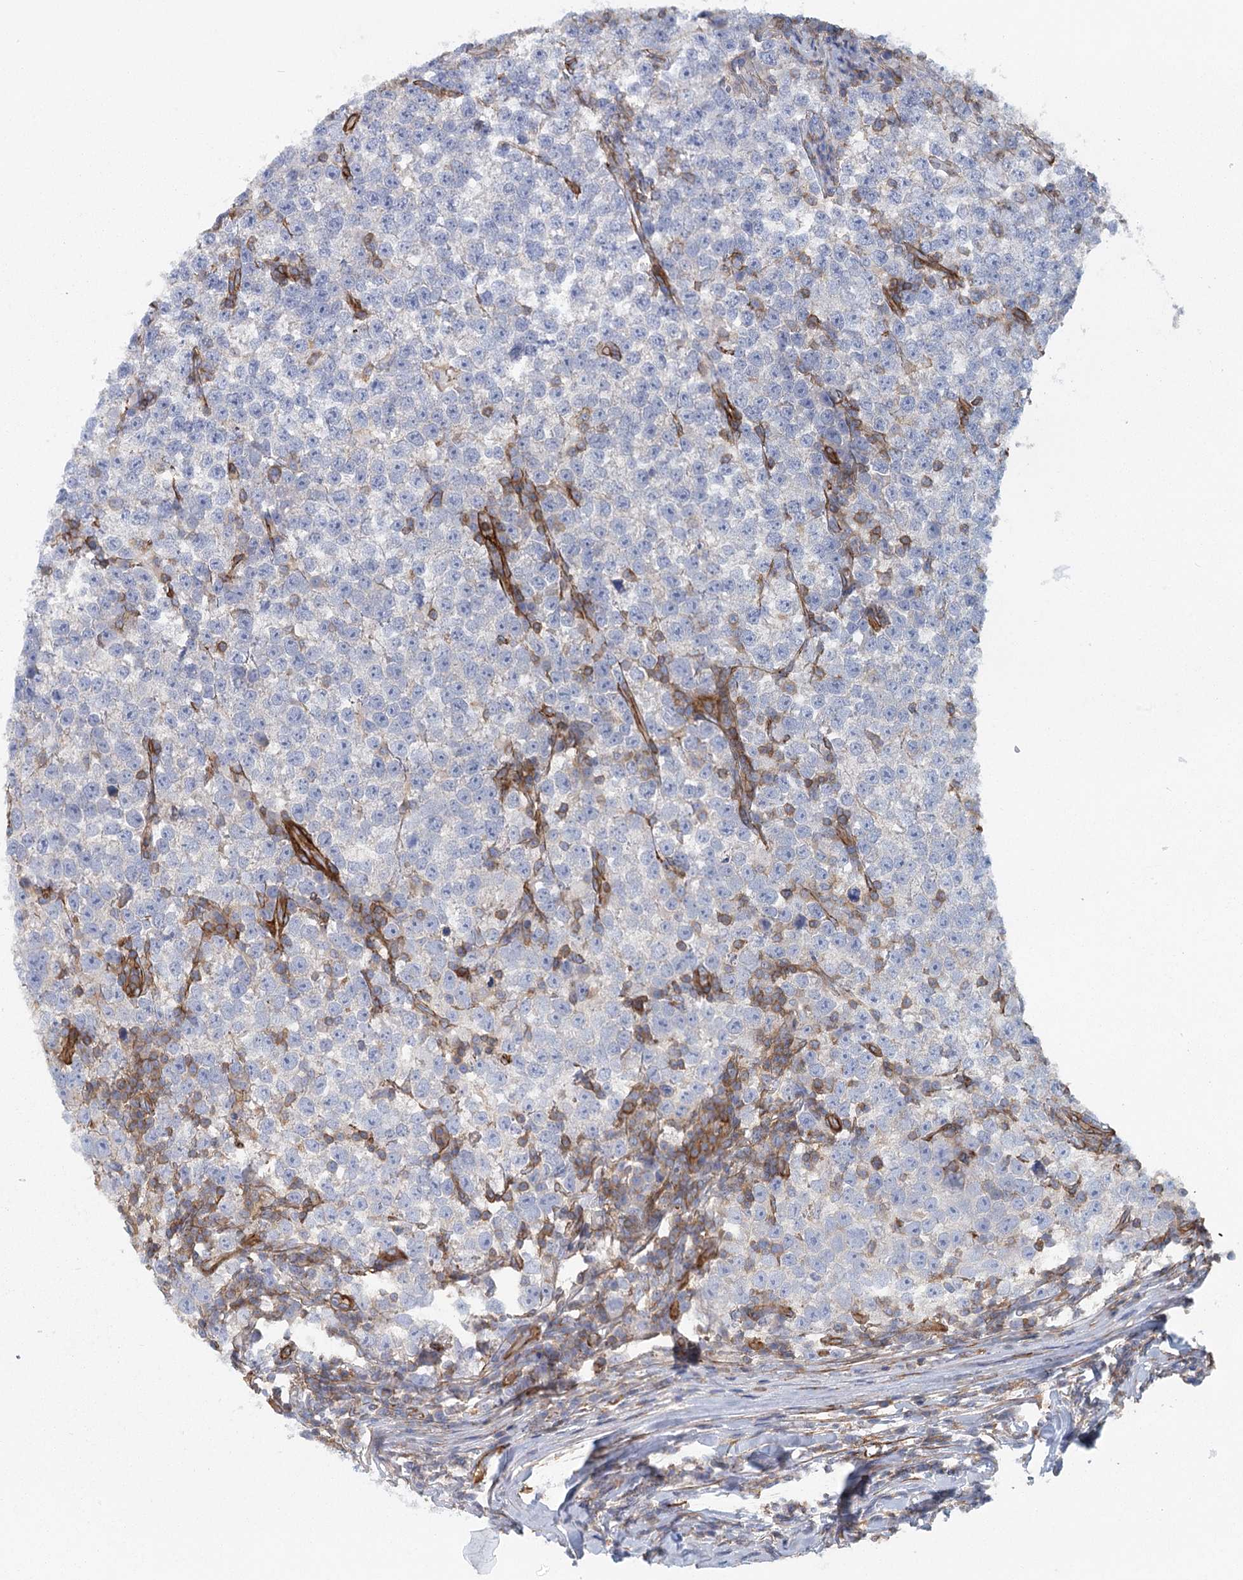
{"staining": {"intensity": "negative", "quantity": "none", "location": "none"}, "tissue": "testis cancer", "cell_type": "Tumor cells", "image_type": "cancer", "snomed": [{"axis": "morphology", "description": "Normal tissue, NOS"}, {"axis": "morphology", "description": "Seminoma, NOS"}, {"axis": "topography", "description": "Testis"}], "caption": "This is an immunohistochemistry (IHC) image of human seminoma (testis). There is no staining in tumor cells.", "gene": "IFT46", "patient": {"sex": "male", "age": 43}}